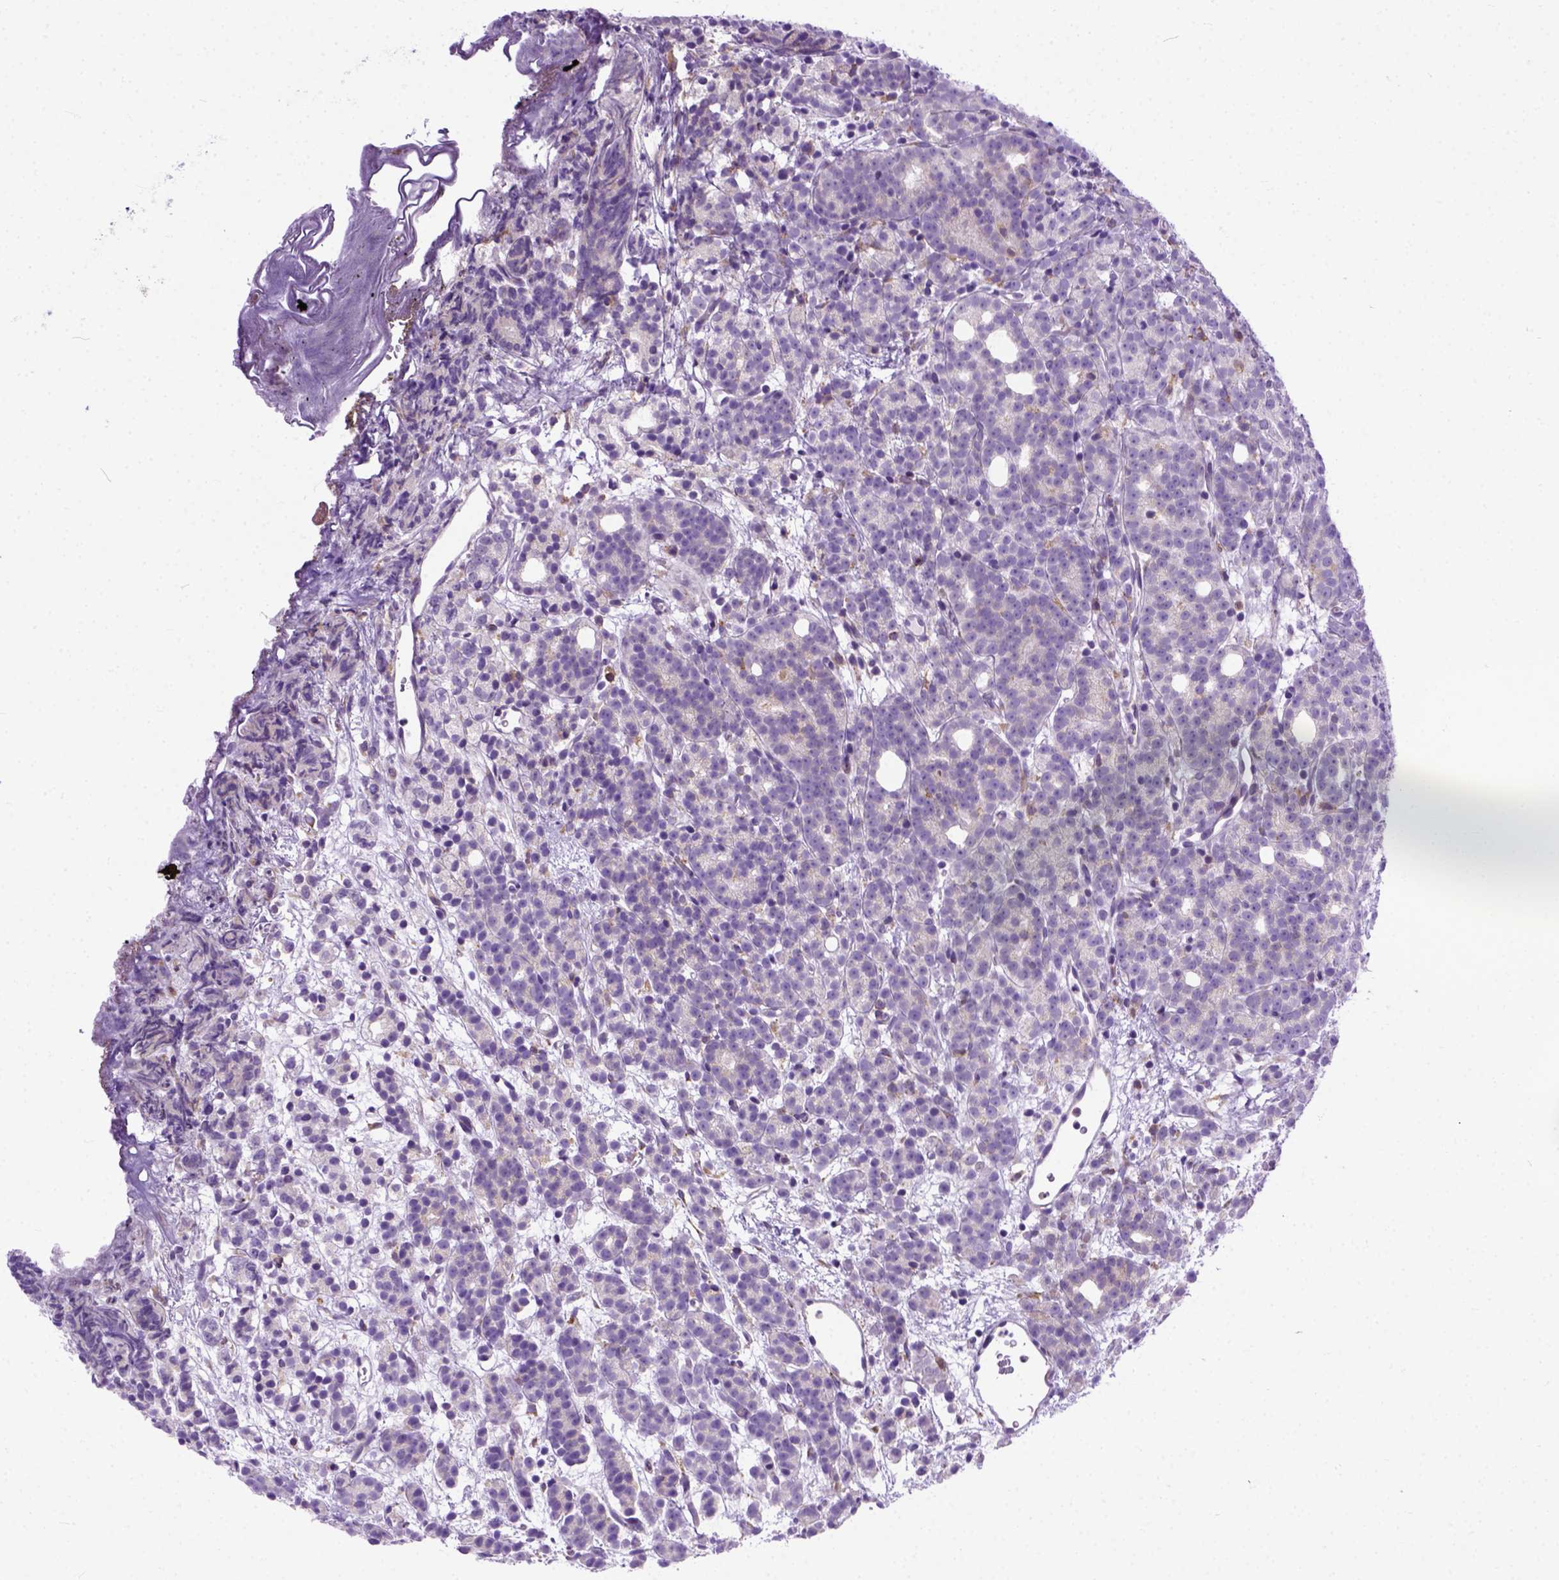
{"staining": {"intensity": "negative", "quantity": "none", "location": "none"}, "tissue": "prostate cancer", "cell_type": "Tumor cells", "image_type": "cancer", "snomed": [{"axis": "morphology", "description": "Adenocarcinoma, High grade"}, {"axis": "topography", "description": "Prostate"}], "caption": "DAB immunohistochemical staining of prostate cancer (high-grade adenocarcinoma) shows no significant positivity in tumor cells. (DAB (3,3'-diaminobenzidine) IHC with hematoxylin counter stain).", "gene": "PLK4", "patient": {"sex": "male", "age": 53}}